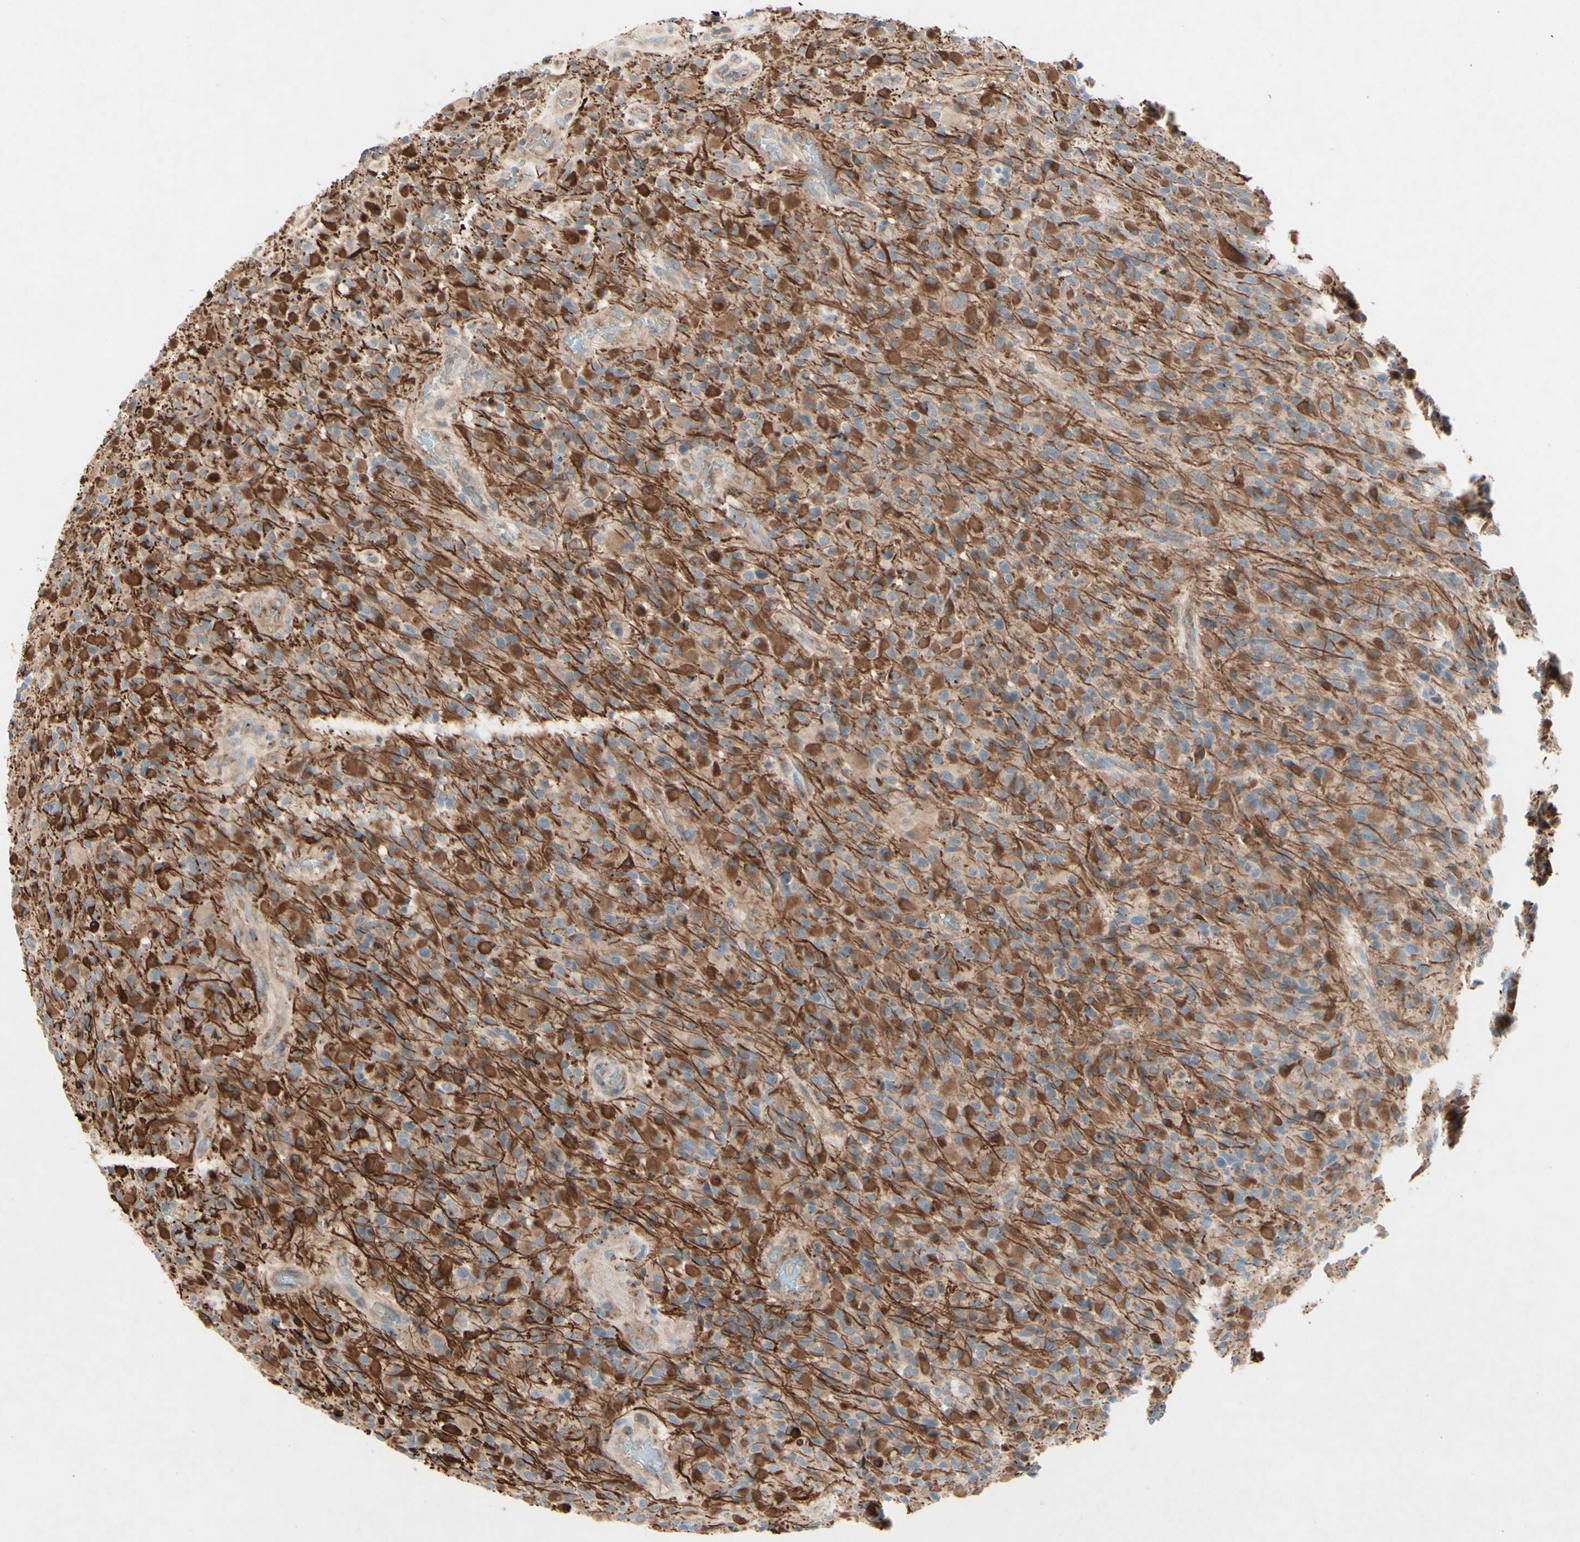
{"staining": {"intensity": "moderate", "quantity": ">75%", "location": "cytoplasmic/membranous"}, "tissue": "glioma", "cell_type": "Tumor cells", "image_type": "cancer", "snomed": [{"axis": "morphology", "description": "Glioma, malignant, High grade"}, {"axis": "topography", "description": "Brain"}], "caption": "Glioma was stained to show a protein in brown. There is medium levels of moderate cytoplasmic/membranous staining in about >75% of tumor cells.", "gene": "MTM1", "patient": {"sex": "male", "age": 71}}